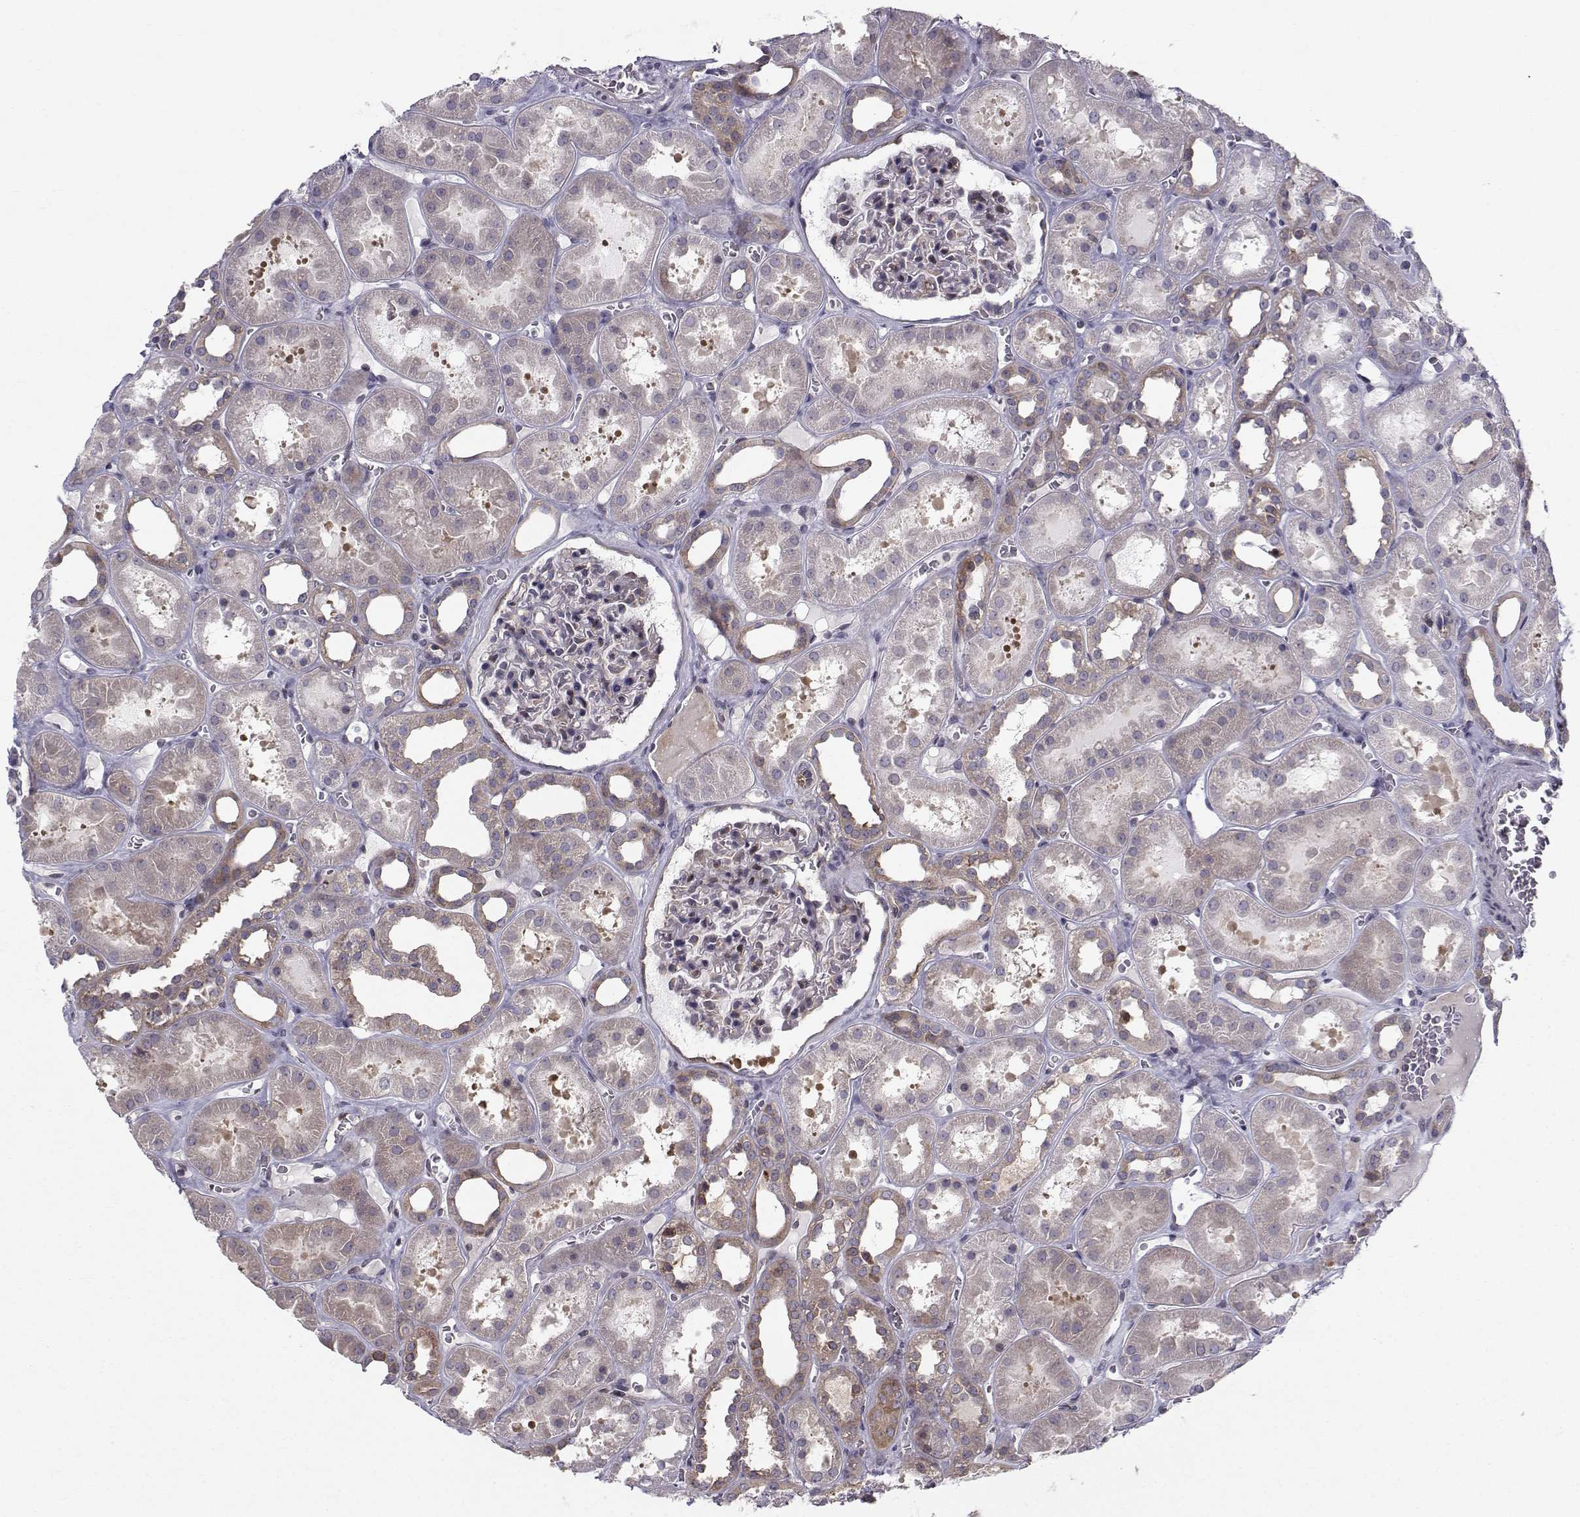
{"staining": {"intensity": "negative", "quantity": "none", "location": "none"}, "tissue": "kidney", "cell_type": "Cells in glomeruli", "image_type": "normal", "snomed": [{"axis": "morphology", "description": "Normal tissue, NOS"}, {"axis": "topography", "description": "Kidney"}], "caption": "DAB immunohistochemical staining of normal kidney demonstrates no significant staining in cells in glomeruli.", "gene": "HSP90AB1", "patient": {"sex": "female", "age": 41}}